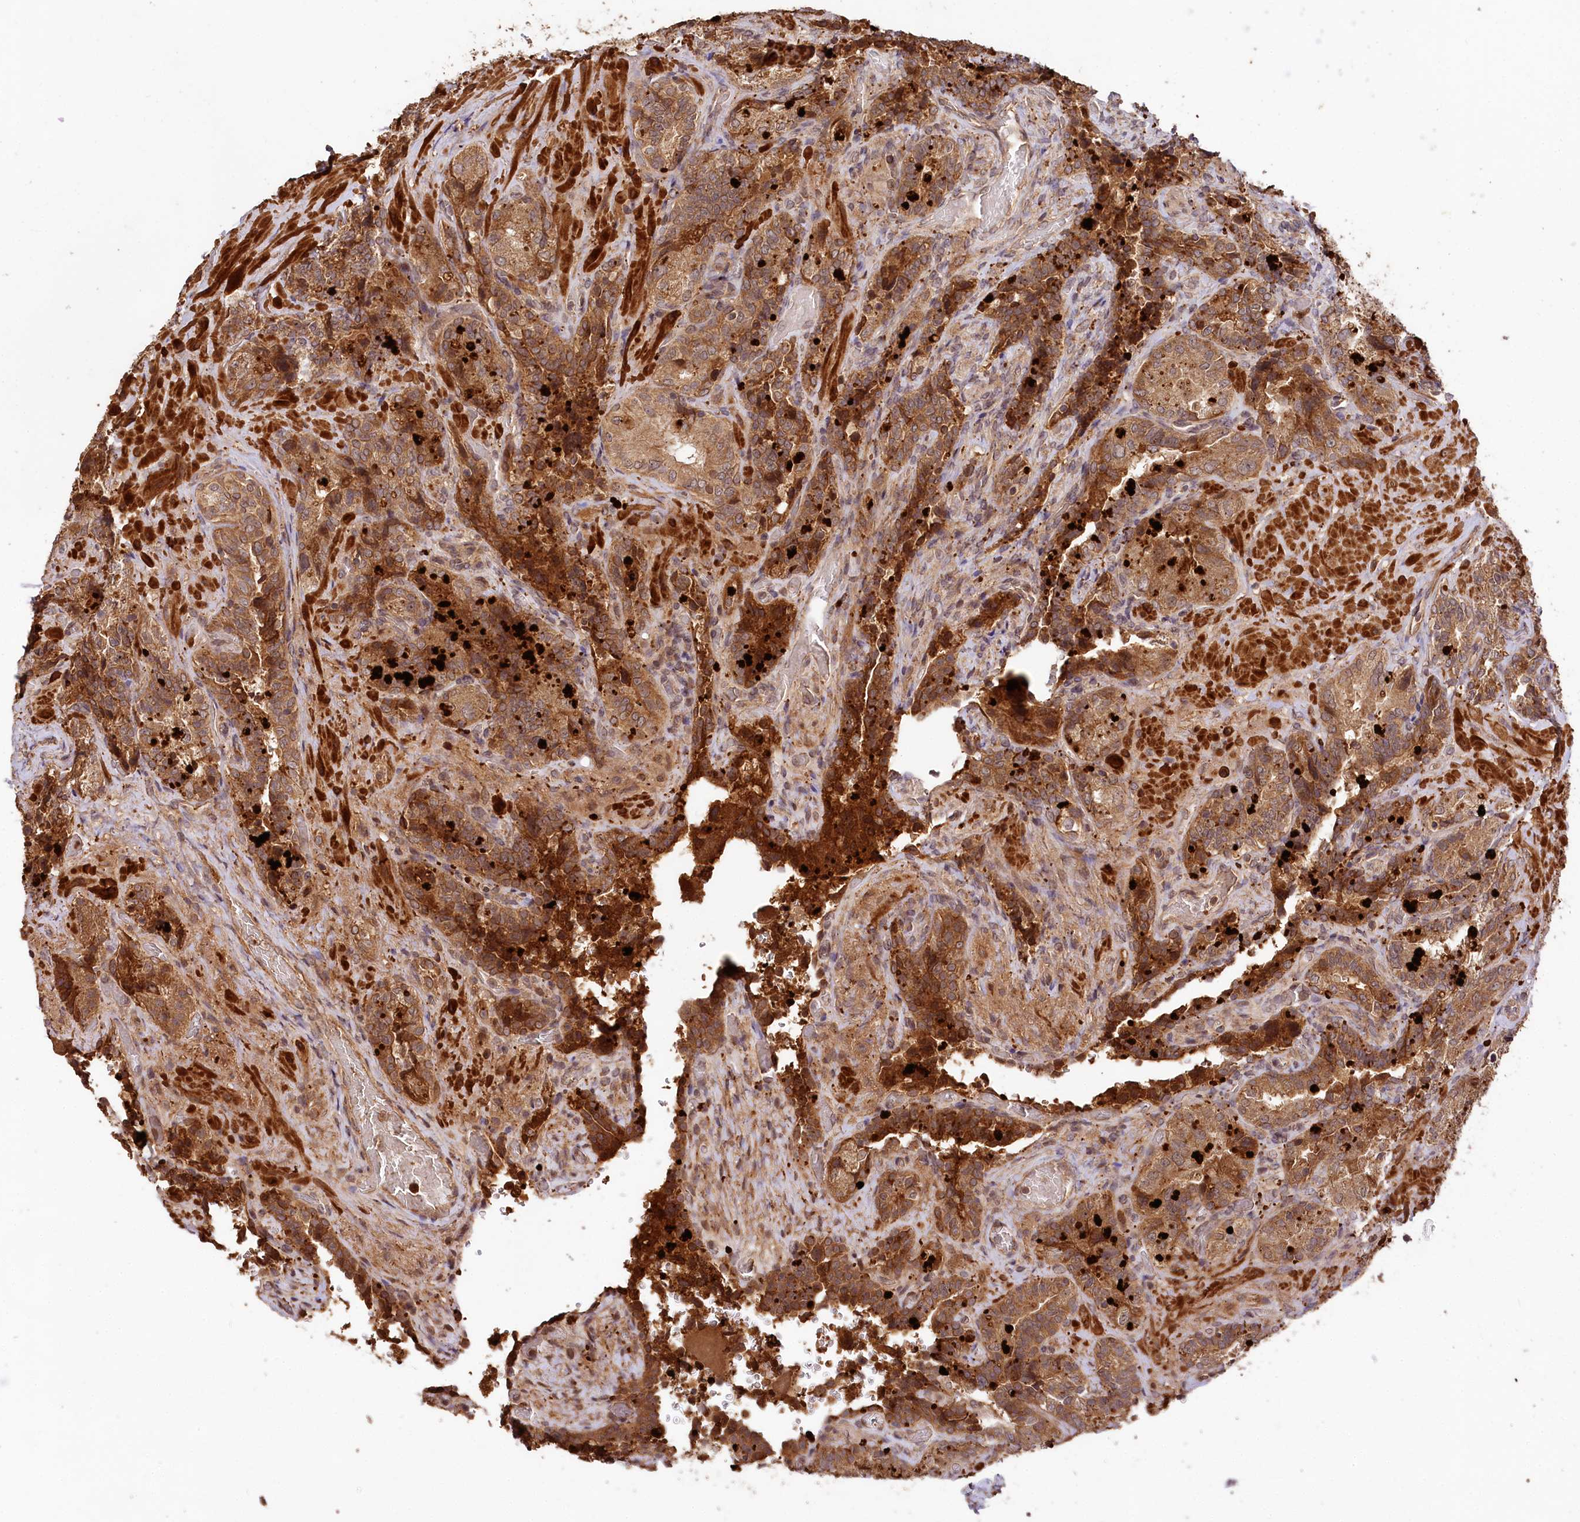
{"staining": {"intensity": "moderate", "quantity": ">75%", "location": "cytoplasmic/membranous"}, "tissue": "seminal vesicle", "cell_type": "Glandular cells", "image_type": "normal", "snomed": [{"axis": "morphology", "description": "Normal tissue, NOS"}, {"axis": "topography", "description": "Prostate and seminal vesicle, NOS"}, {"axis": "topography", "description": "Prostate"}, {"axis": "topography", "description": "Seminal veicle"}], "caption": "Moderate cytoplasmic/membranous positivity for a protein is present in approximately >75% of glandular cells of normal seminal vesicle using immunohistochemistry.", "gene": "MCF2L2", "patient": {"sex": "male", "age": 67}}